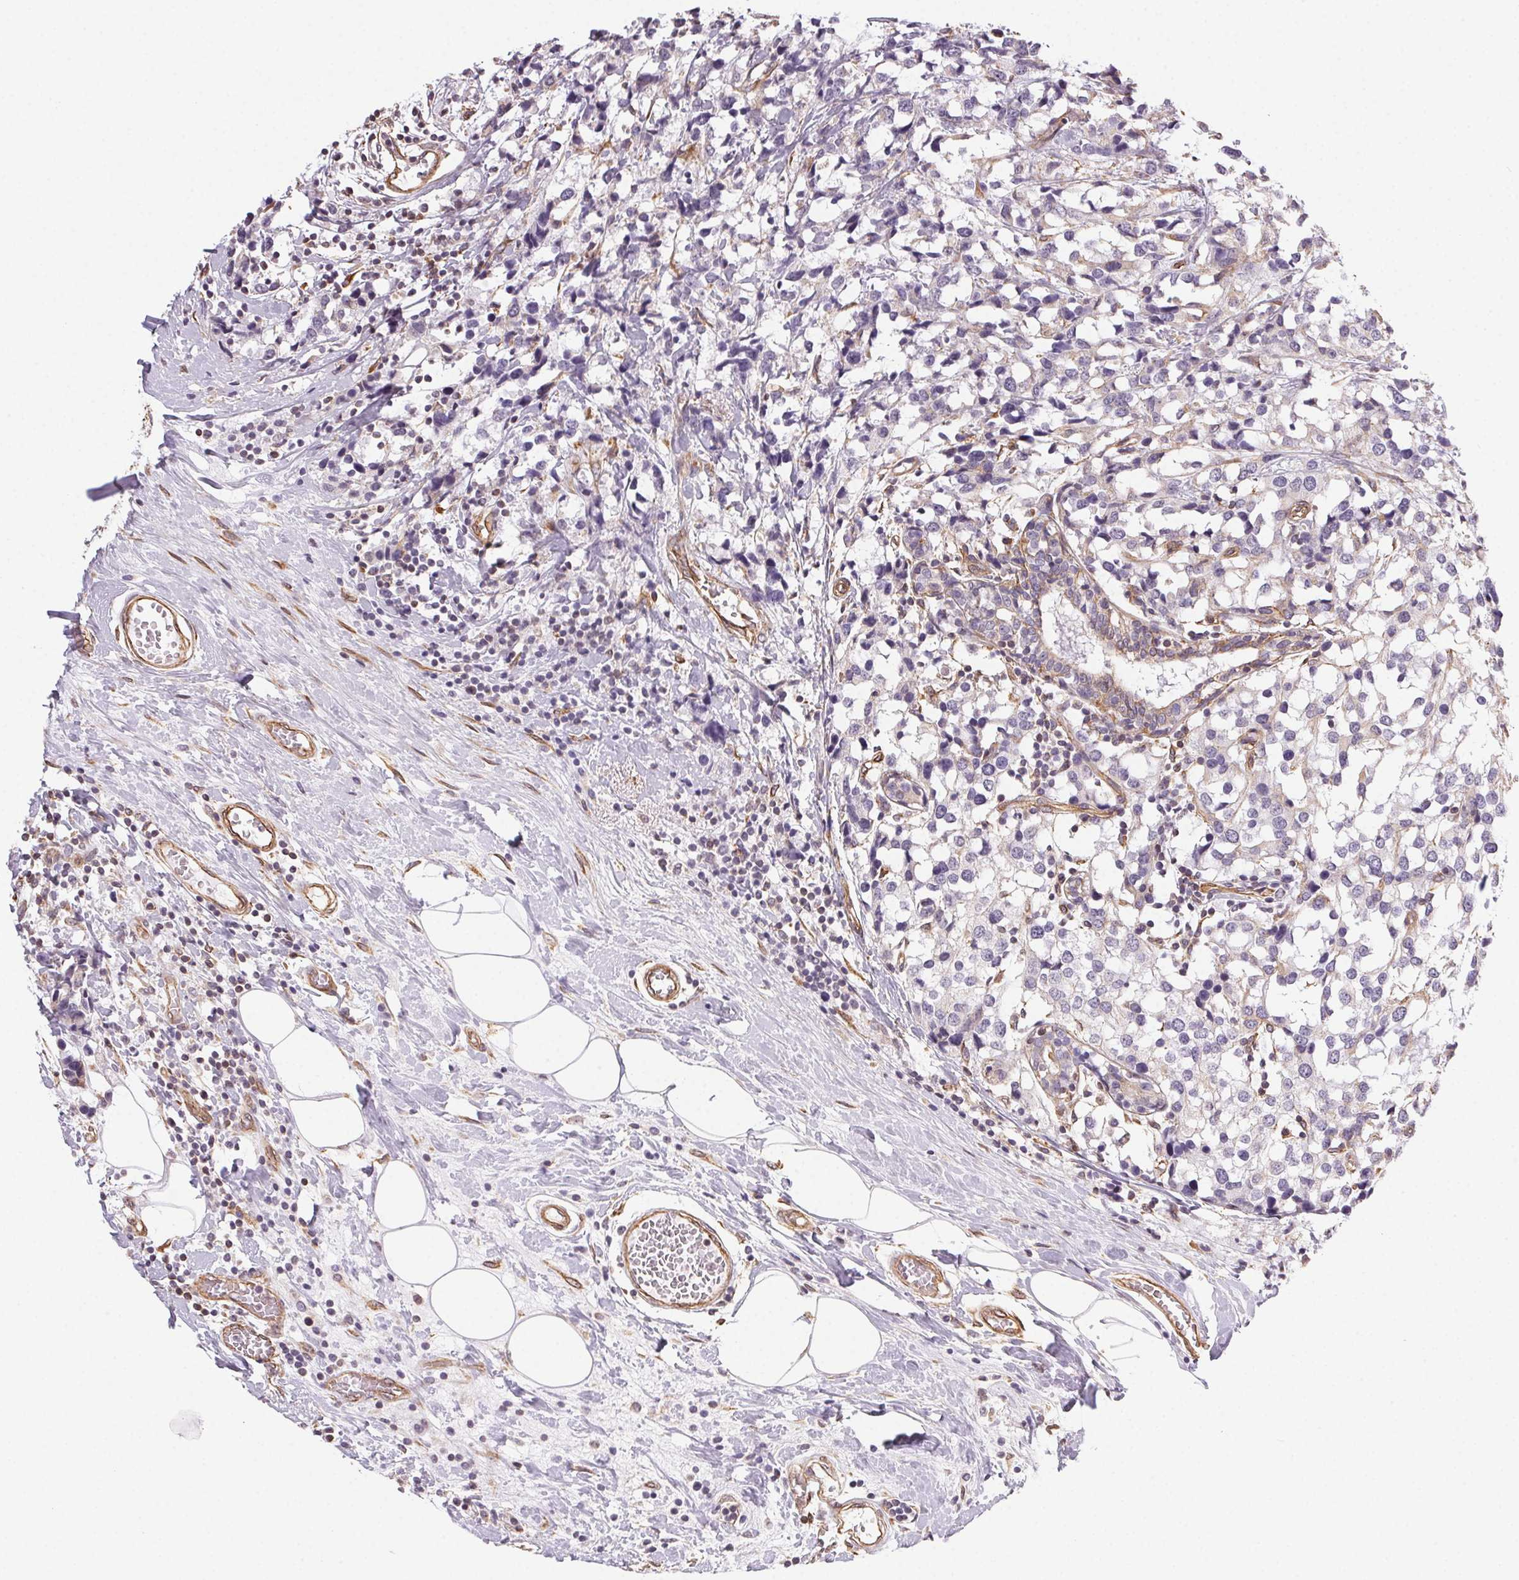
{"staining": {"intensity": "negative", "quantity": "none", "location": "none"}, "tissue": "breast cancer", "cell_type": "Tumor cells", "image_type": "cancer", "snomed": [{"axis": "morphology", "description": "Lobular carcinoma"}, {"axis": "topography", "description": "Breast"}], "caption": "Breast cancer (lobular carcinoma) was stained to show a protein in brown. There is no significant expression in tumor cells.", "gene": "PLA2G4F", "patient": {"sex": "female", "age": 59}}